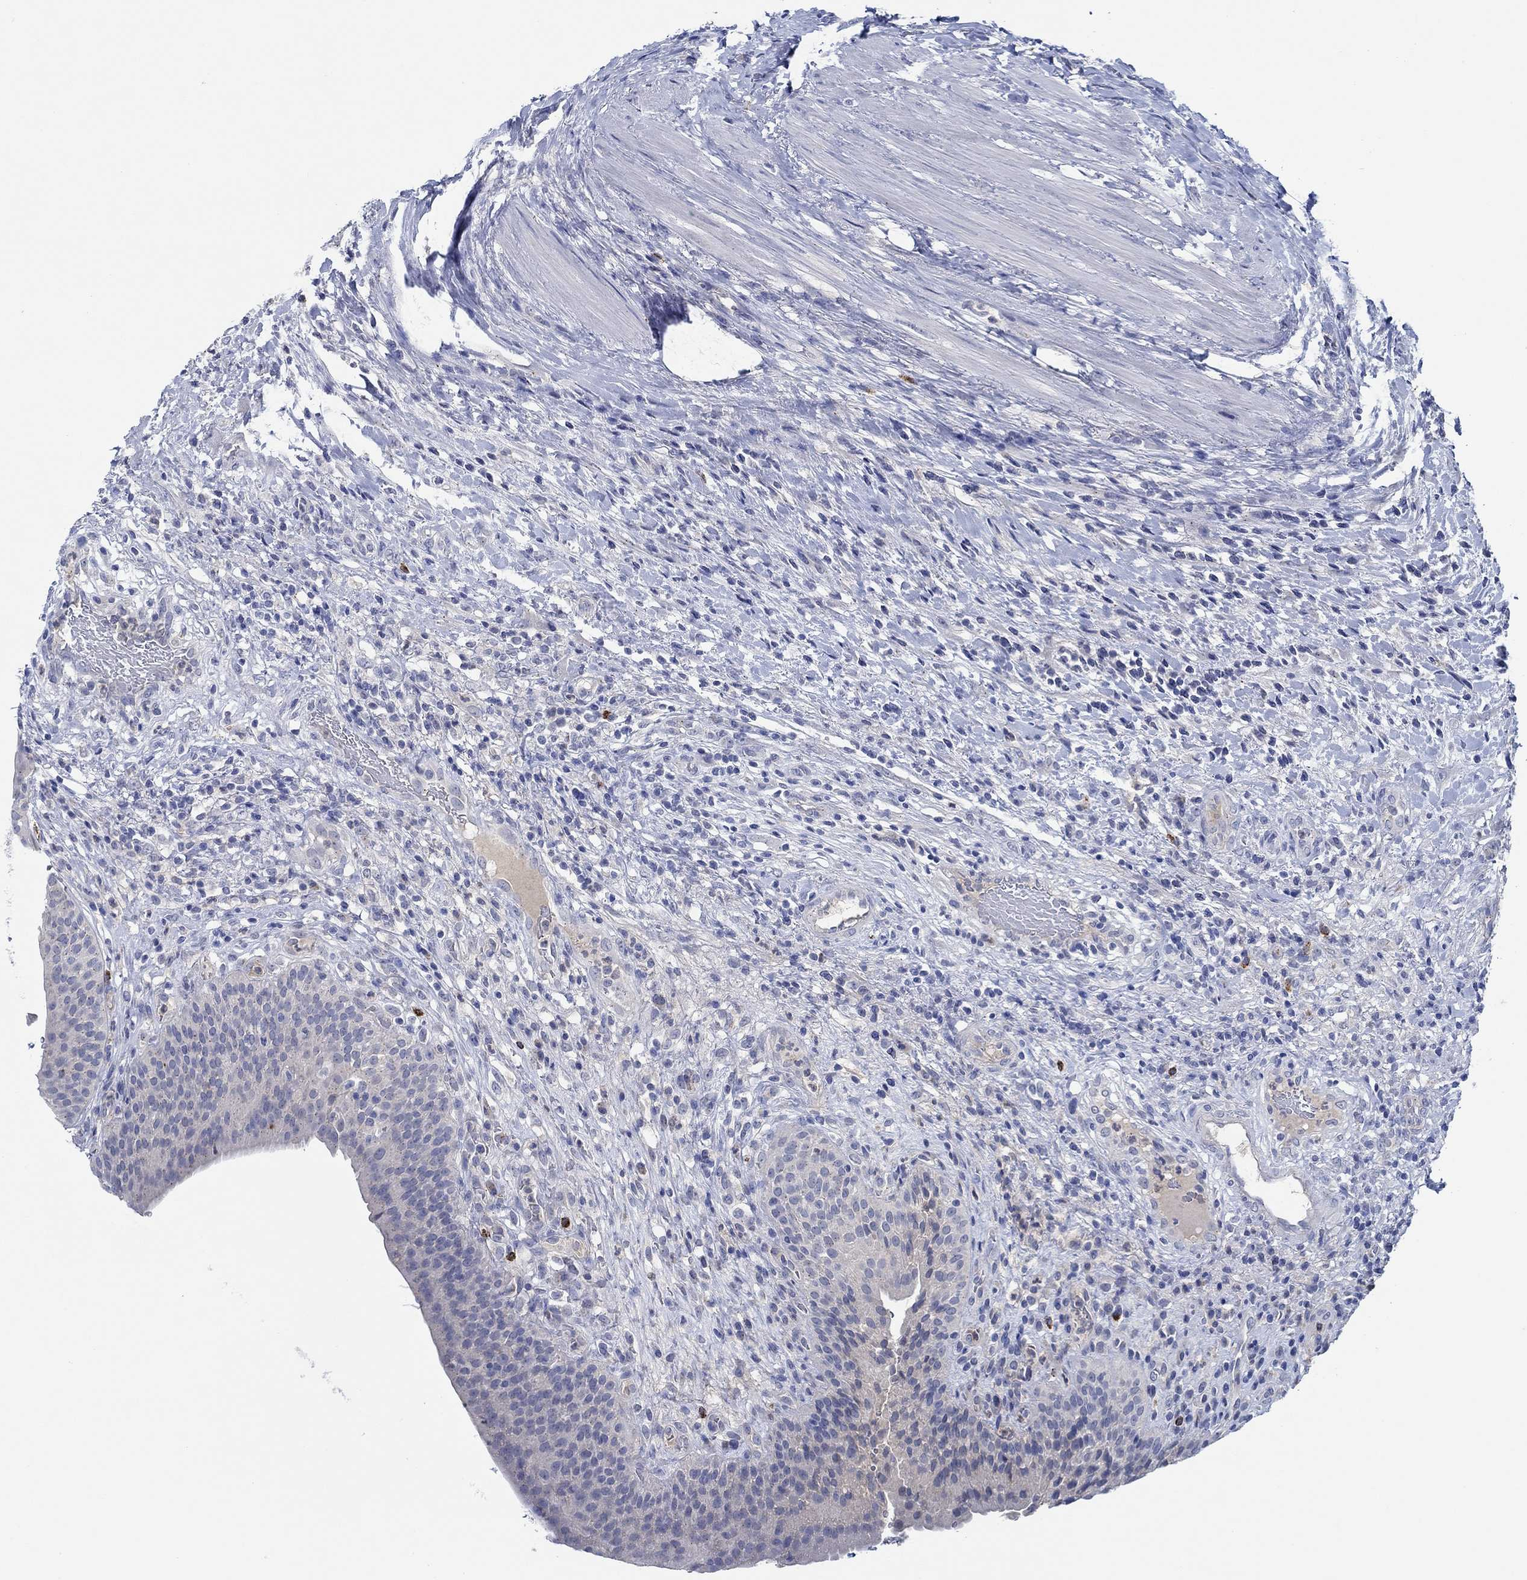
{"staining": {"intensity": "negative", "quantity": "none", "location": "none"}, "tissue": "urinary bladder", "cell_type": "Urothelial cells", "image_type": "normal", "snomed": [{"axis": "morphology", "description": "Normal tissue, NOS"}, {"axis": "topography", "description": "Urinary bladder"}], "caption": "DAB immunohistochemical staining of normal urinary bladder reveals no significant staining in urothelial cells. The staining is performed using DAB brown chromogen with nuclei counter-stained in using hematoxylin.", "gene": "CPM", "patient": {"sex": "male", "age": 66}}